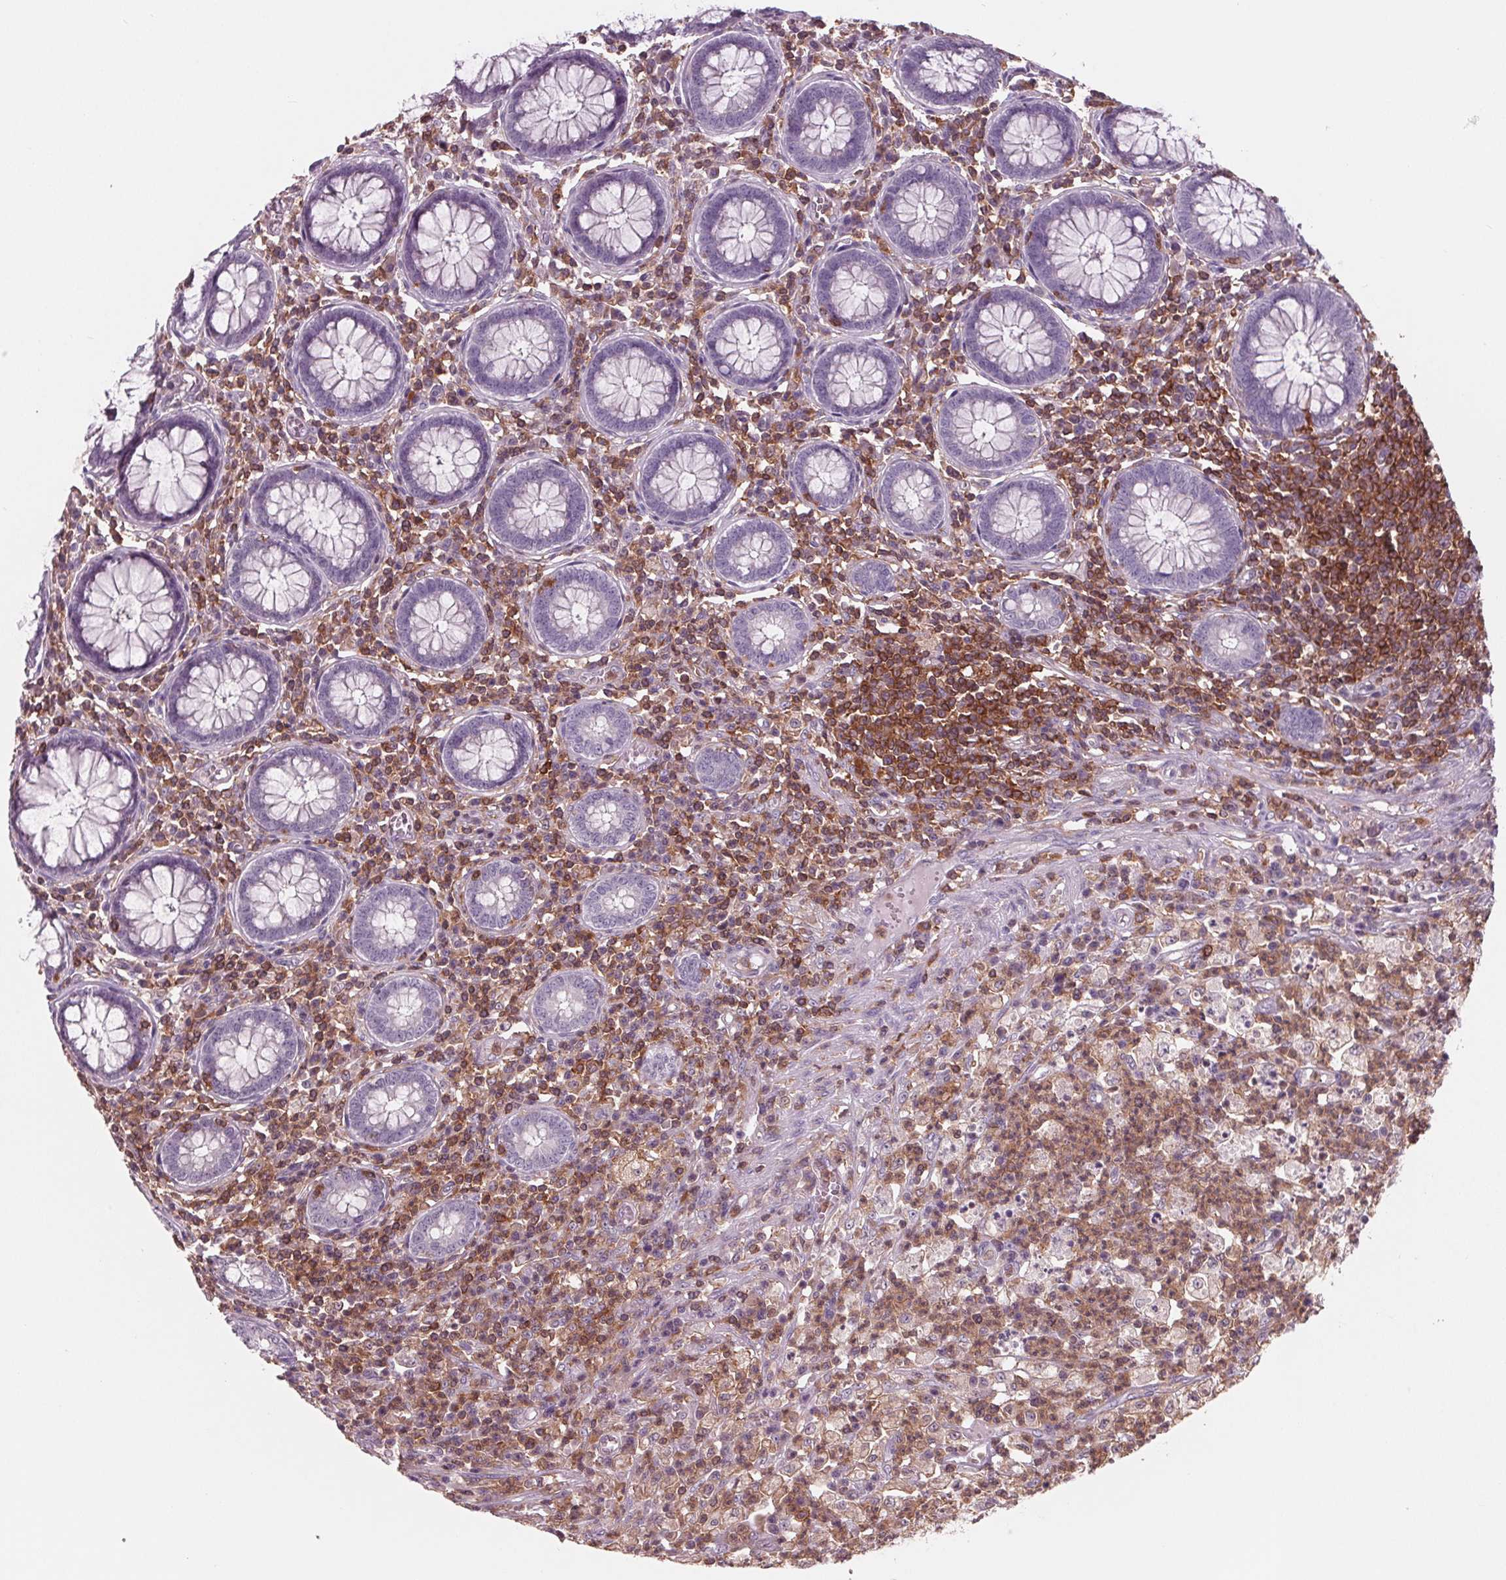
{"staining": {"intensity": "negative", "quantity": "none", "location": "none"}, "tissue": "colorectal cancer", "cell_type": "Tumor cells", "image_type": "cancer", "snomed": [{"axis": "morphology", "description": "Adenocarcinoma, NOS"}, {"axis": "topography", "description": "Colon"}], "caption": "This micrograph is of colorectal adenocarcinoma stained with IHC to label a protein in brown with the nuclei are counter-stained blue. There is no expression in tumor cells.", "gene": "ARHGAP25", "patient": {"sex": "male", "age": 65}}